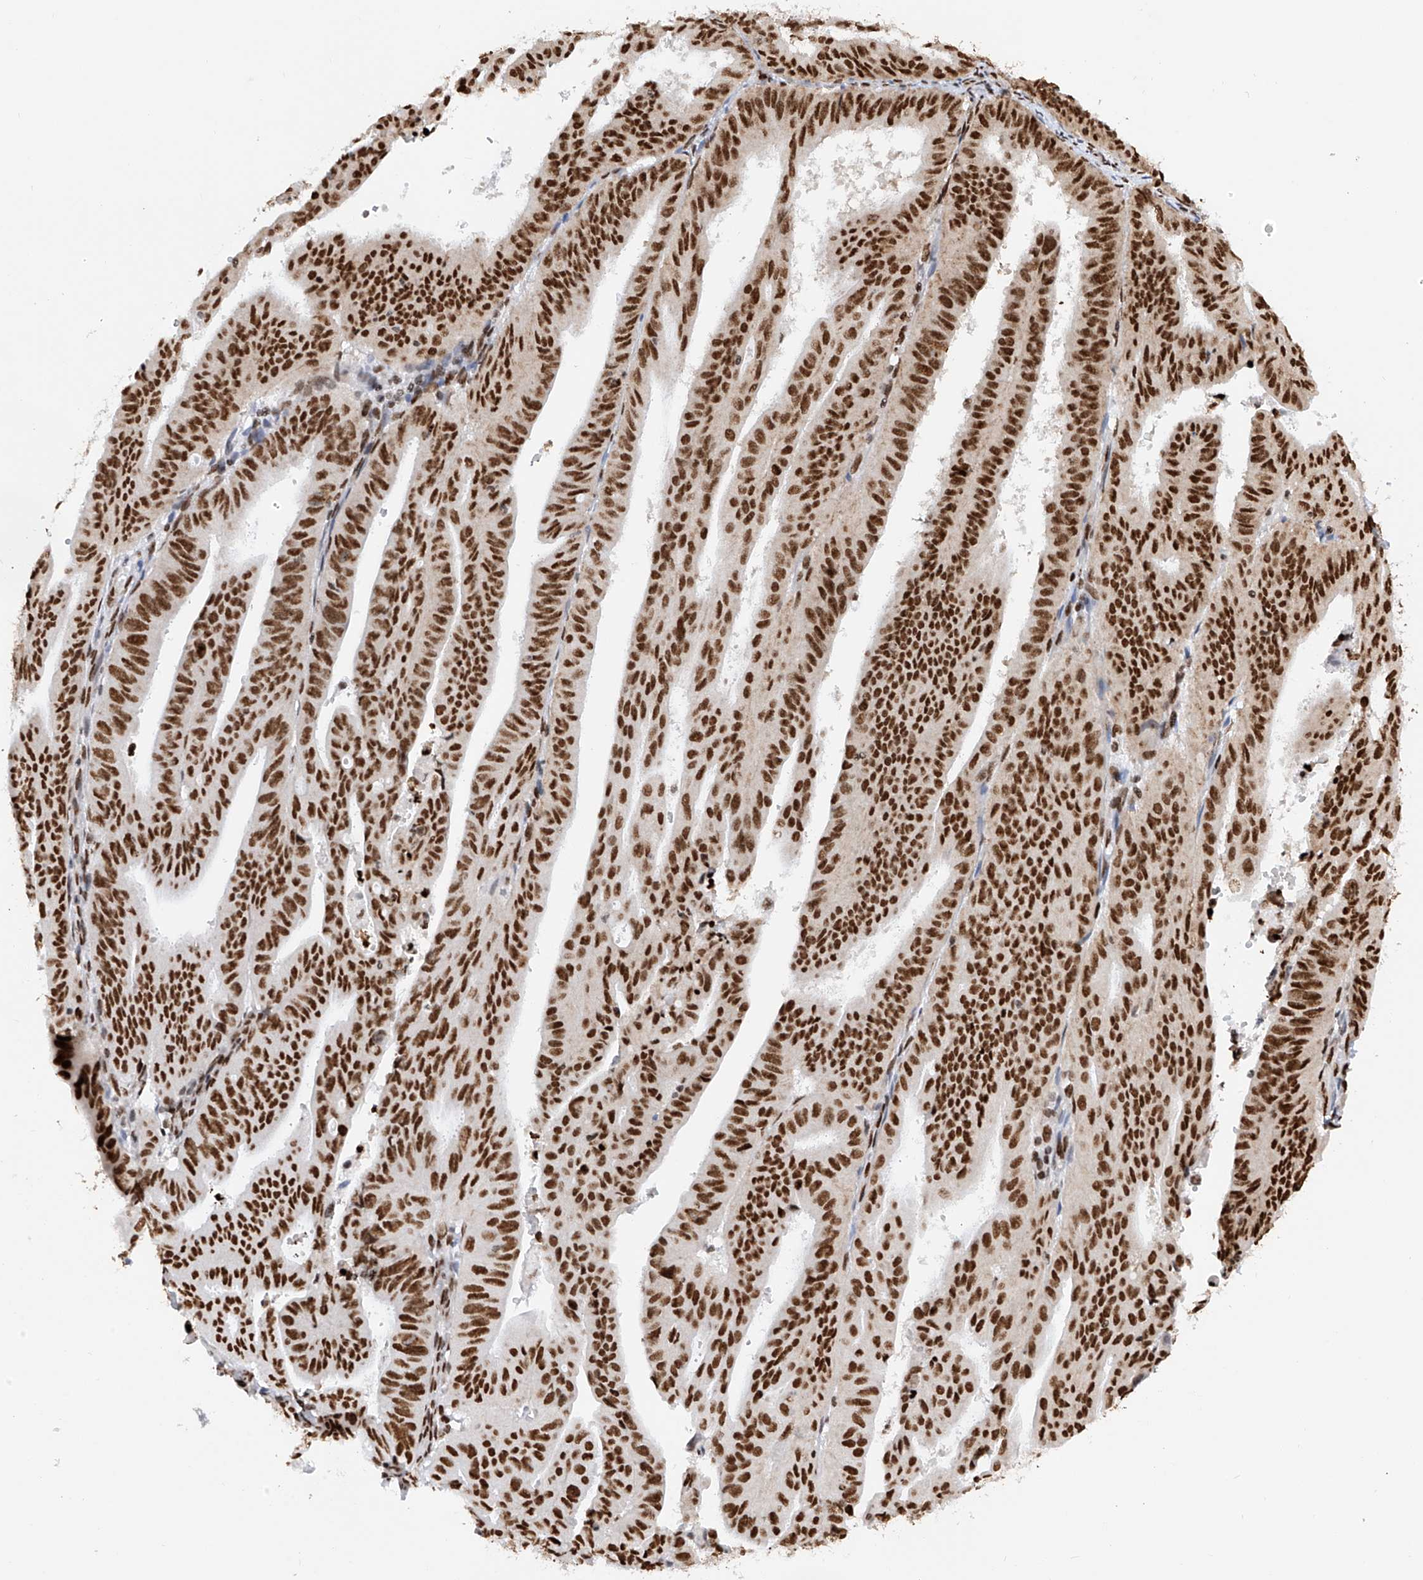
{"staining": {"intensity": "strong", "quantity": ">75%", "location": "nuclear"}, "tissue": "endometrial cancer", "cell_type": "Tumor cells", "image_type": "cancer", "snomed": [{"axis": "morphology", "description": "Adenocarcinoma, NOS"}, {"axis": "topography", "description": "Uterus"}], "caption": "Immunohistochemistry (IHC) staining of endometrial cancer (adenocarcinoma), which reveals high levels of strong nuclear positivity in about >75% of tumor cells indicating strong nuclear protein expression. The staining was performed using DAB (brown) for protein detection and nuclei were counterstained in hematoxylin (blue).", "gene": "SRSF6", "patient": {"sex": "female", "age": 77}}